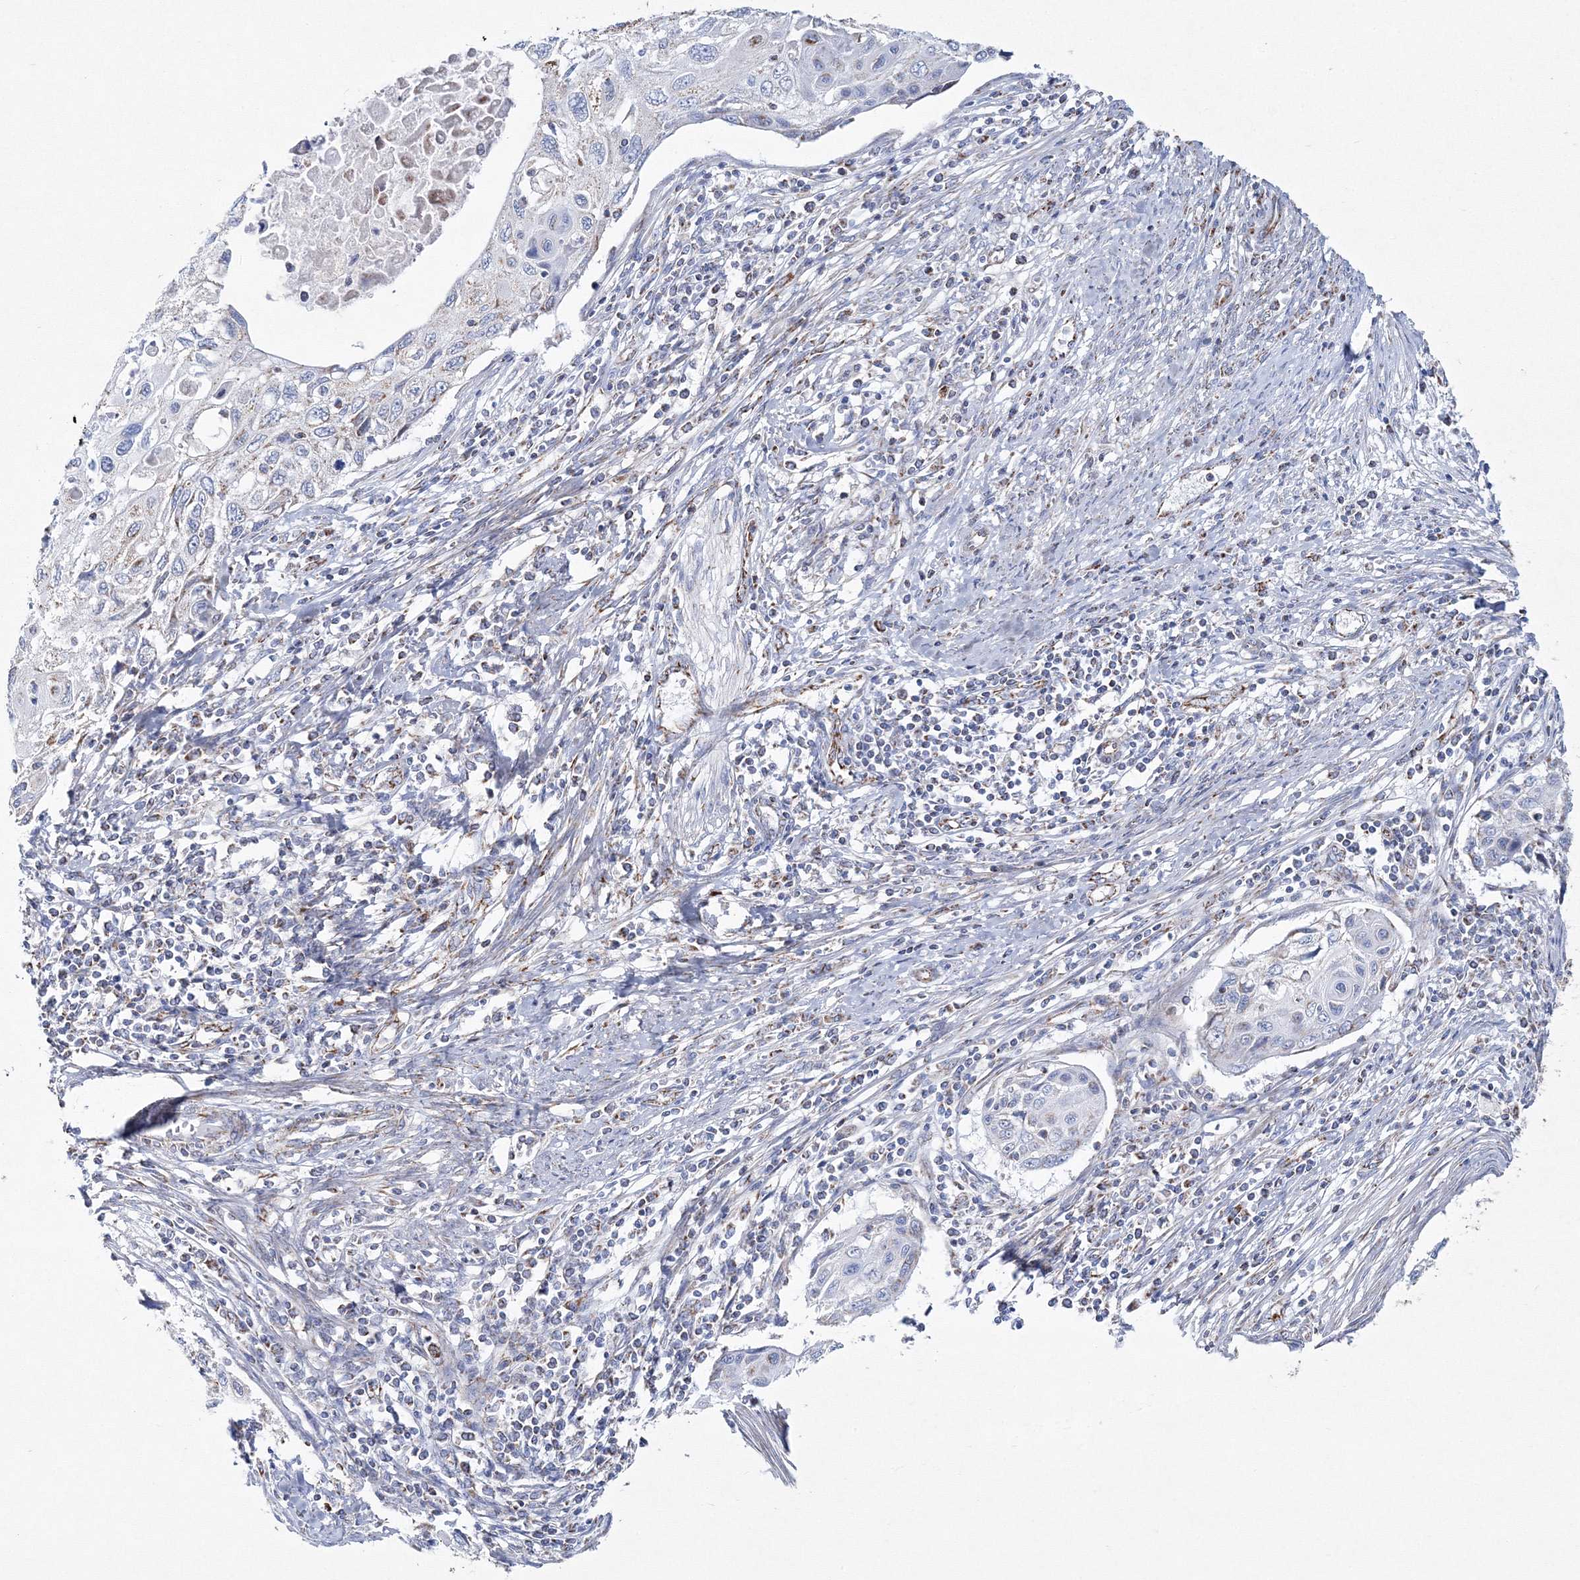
{"staining": {"intensity": "negative", "quantity": "none", "location": "none"}, "tissue": "cervical cancer", "cell_type": "Tumor cells", "image_type": "cancer", "snomed": [{"axis": "morphology", "description": "Squamous cell carcinoma, NOS"}, {"axis": "topography", "description": "Cervix"}], "caption": "There is no significant expression in tumor cells of cervical squamous cell carcinoma.", "gene": "HIBCH", "patient": {"sex": "female", "age": 70}}